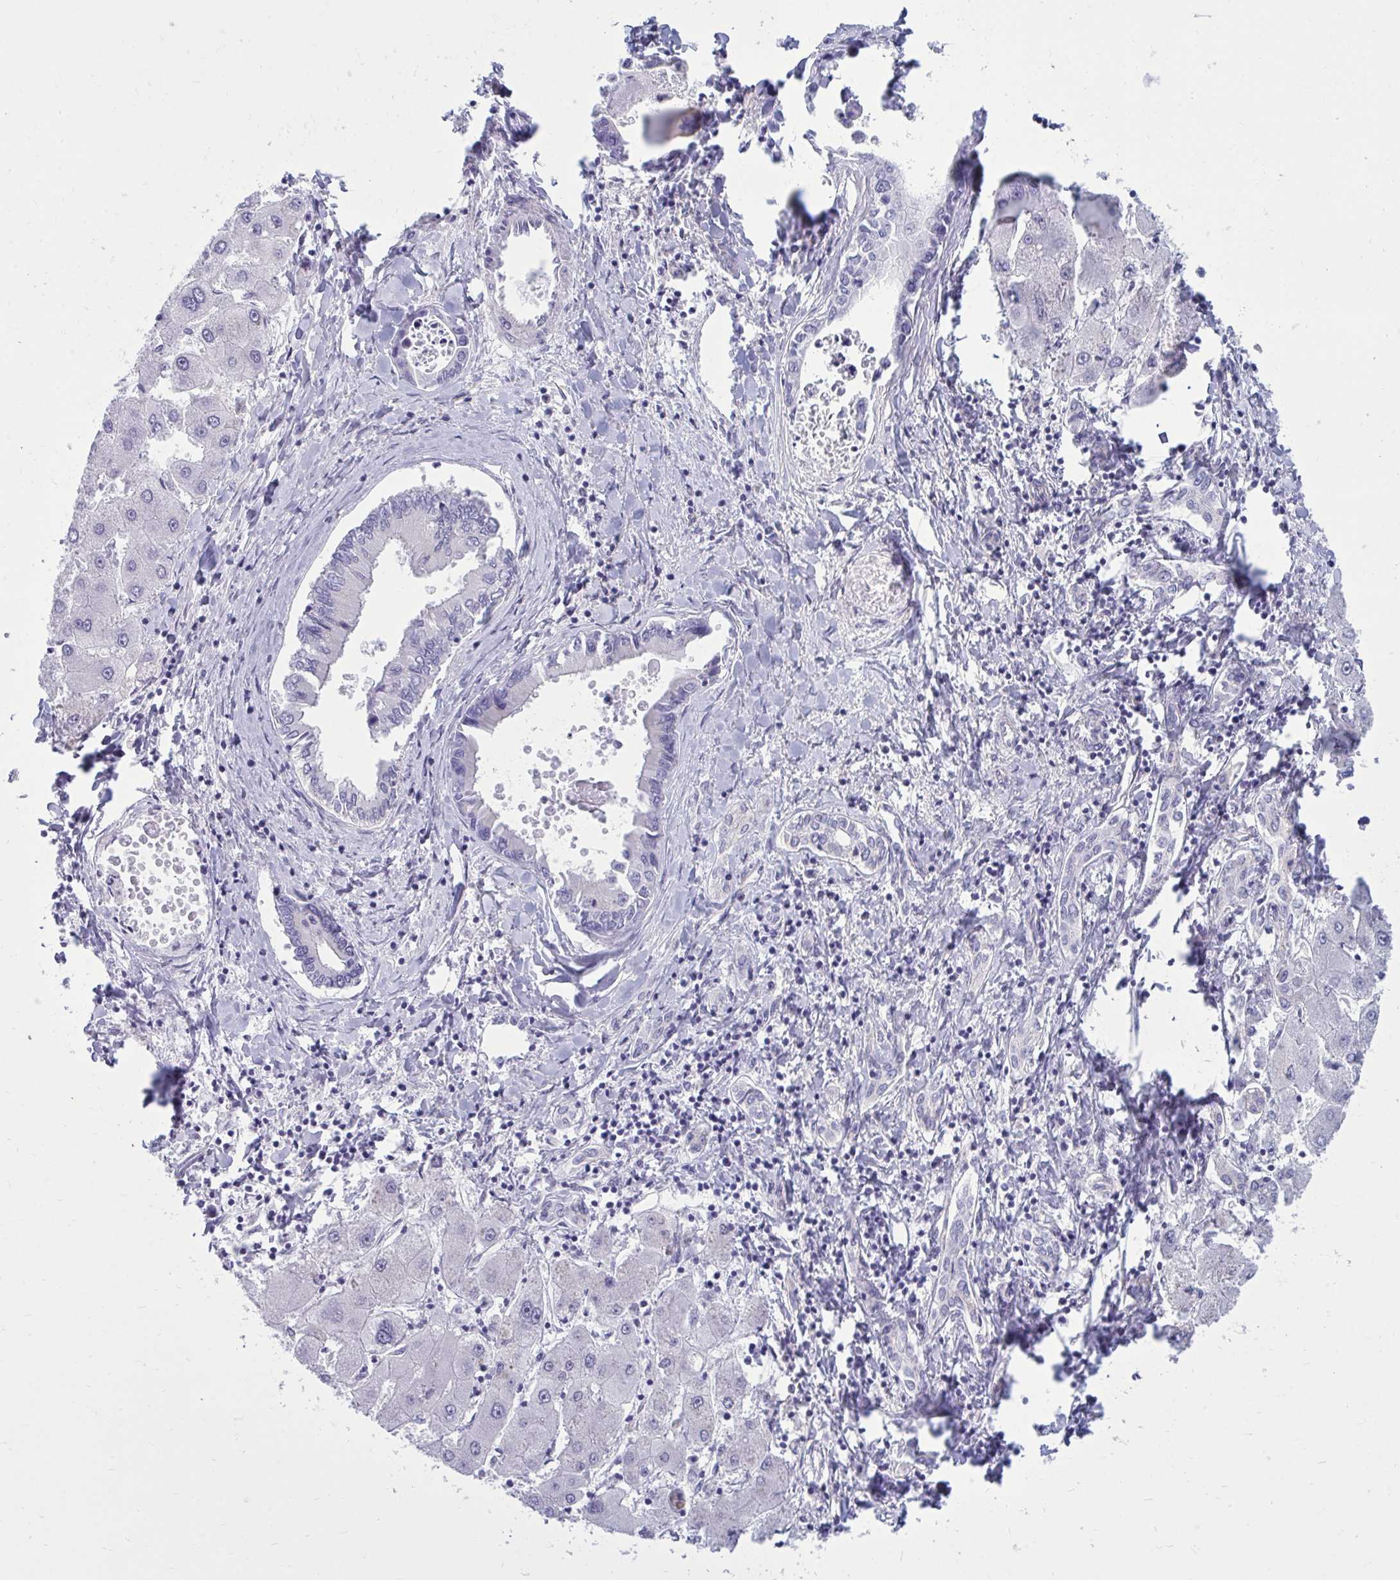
{"staining": {"intensity": "weak", "quantity": "<25%", "location": "cytoplasmic/membranous"}, "tissue": "liver cancer", "cell_type": "Tumor cells", "image_type": "cancer", "snomed": [{"axis": "morphology", "description": "Cholangiocarcinoma"}, {"axis": "topography", "description": "Liver"}], "caption": "Photomicrograph shows no protein expression in tumor cells of liver cancer tissue. (DAB immunohistochemistry (IHC) visualized using brightfield microscopy, high magnification).", "gene": "CLTA", "patient": {"sex": "male", "age": 66}}